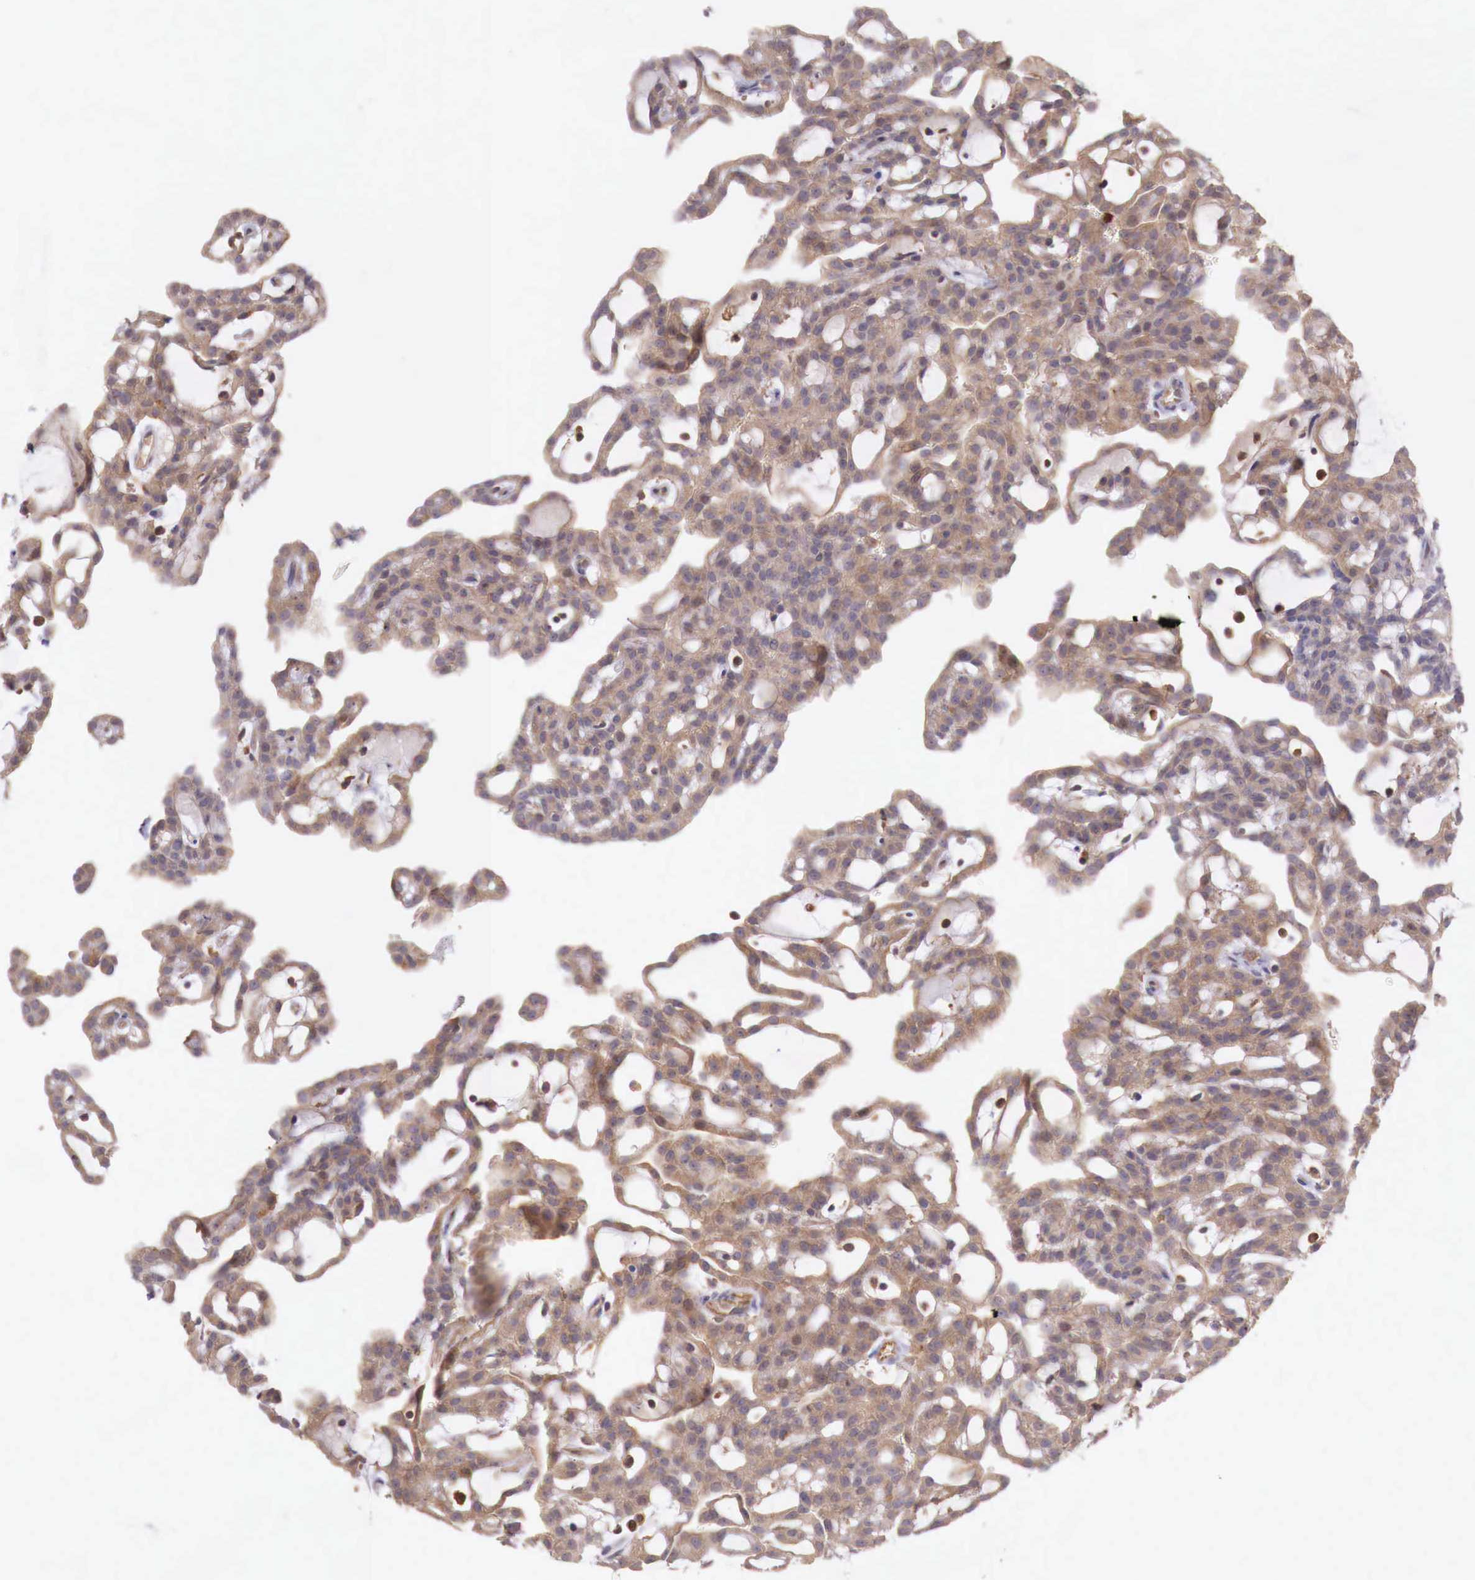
{"staining": {"intensity": "moderate", "quantity": ">75%", "location": "cytoplasmic/membranous"}, "tissue": "renal cancer", "cell_type": "Tumor cells", "image_type": "cancer", "snomed": [{"axis": "morphology", "description": "Adenocarcinoma, NOS"}, {"axis": "topography", "description": "Kidney"}], "caption": "Protein staining of renal adenocarcinoma tissue demonstrates moderate cytoplasmic/membranous staining in about >75% of tumor cells.", "gene": "GAB2", "patient": {"sex": "male", "age": 63}}